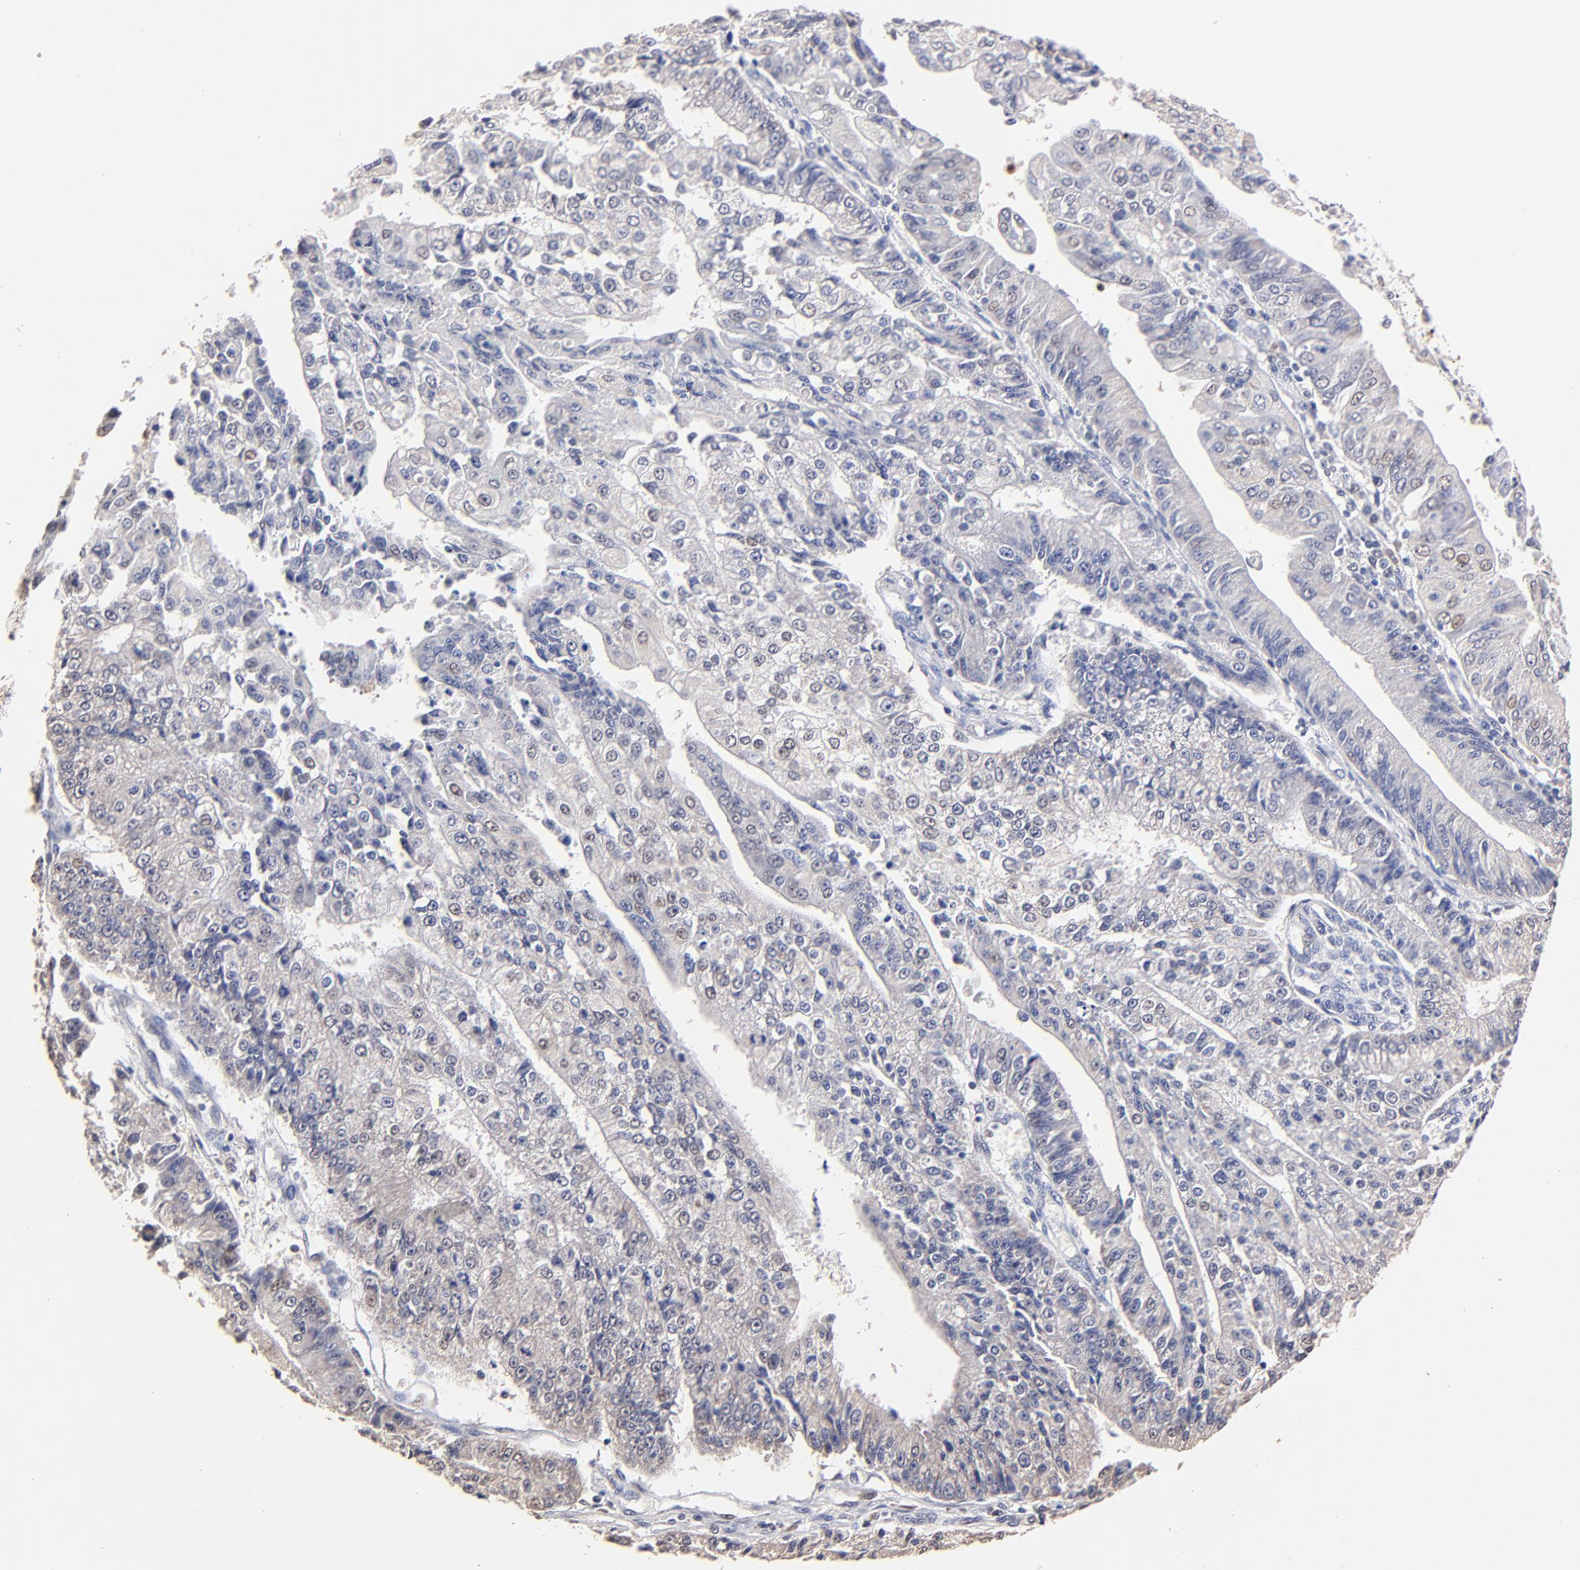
{"staining": {"intensity": "weak", "quantity": "<25%", "location": "nuclear"}, "tissue": "endometrial cancer", "cell_type": "Tumor cells", "image_type": "cancer", "snomed": [{"axis": "morphology", "description": "Adenocarcinoma, NOS"}, {"axis": "topography", "description": "Endometrium"}], "caption": "This is an IHC photomicrograph of adenocarcinoma (endometrial). There is no expression in tumor cells.", "gene": "BBOF1", "patient": {"sex": "female", "age": 75}}